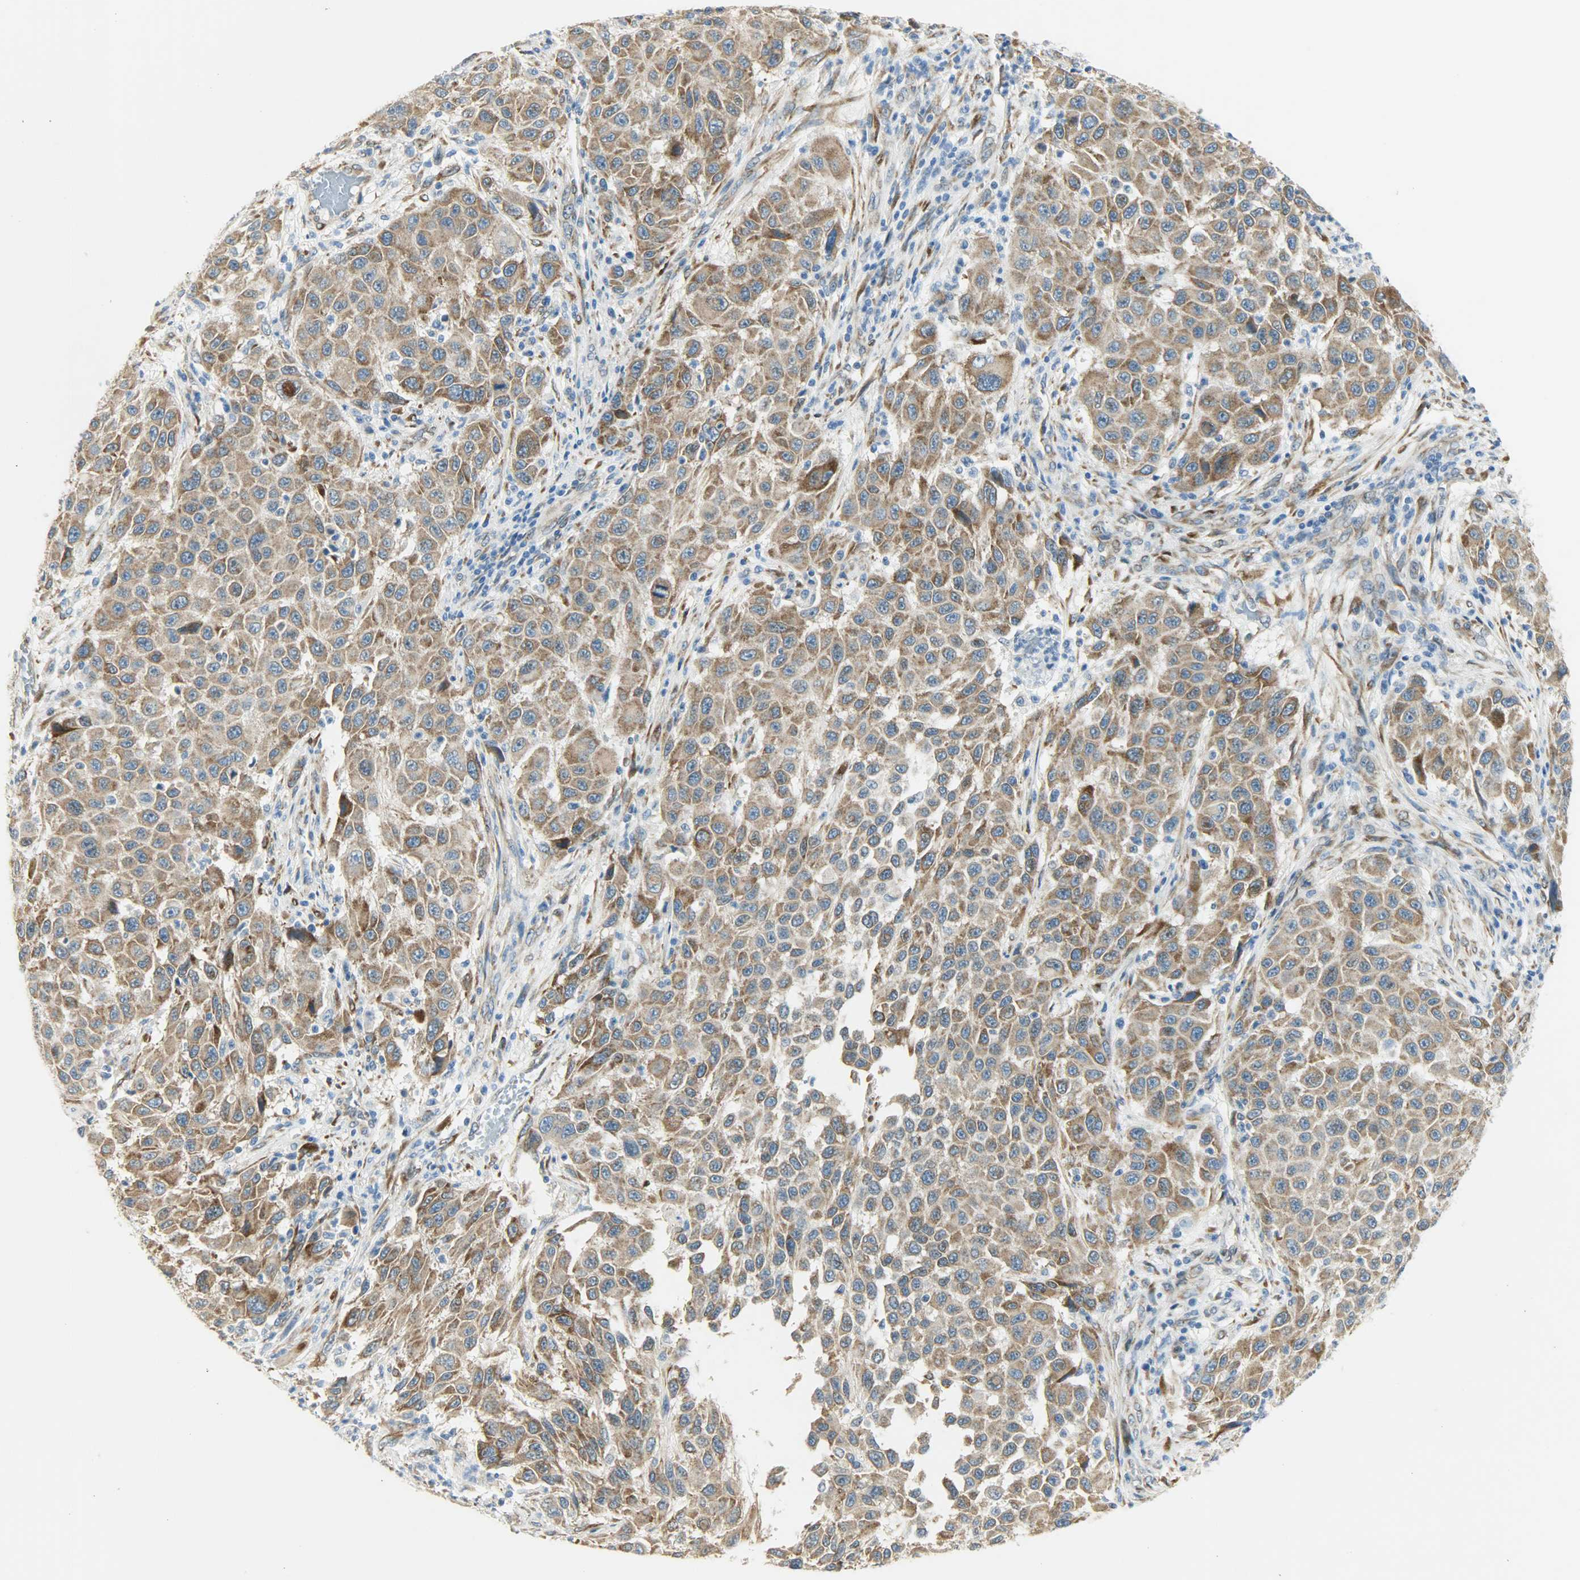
{"staining": {"intensity": "strong", "quantity": ">75%", "location": "cytoplasmic/membranous"}, "tissue": "melanoma", "cell_type": "Tumor cells", "image_type": "cancer", "snomed": [{"axis": "morphology", "description": "Malignant melanoma, Metastatic site"}, {"axis": "topography", "description": "Lymph node"}], "caption": "Protein expression analysis of human malignant melanoma (metastatic site) reveals strong cytoplasmic/membranous expression in approximately >75% of tumor cells.", "gene": "PKD2", "patient": {"sex": "male", "age": 61}}